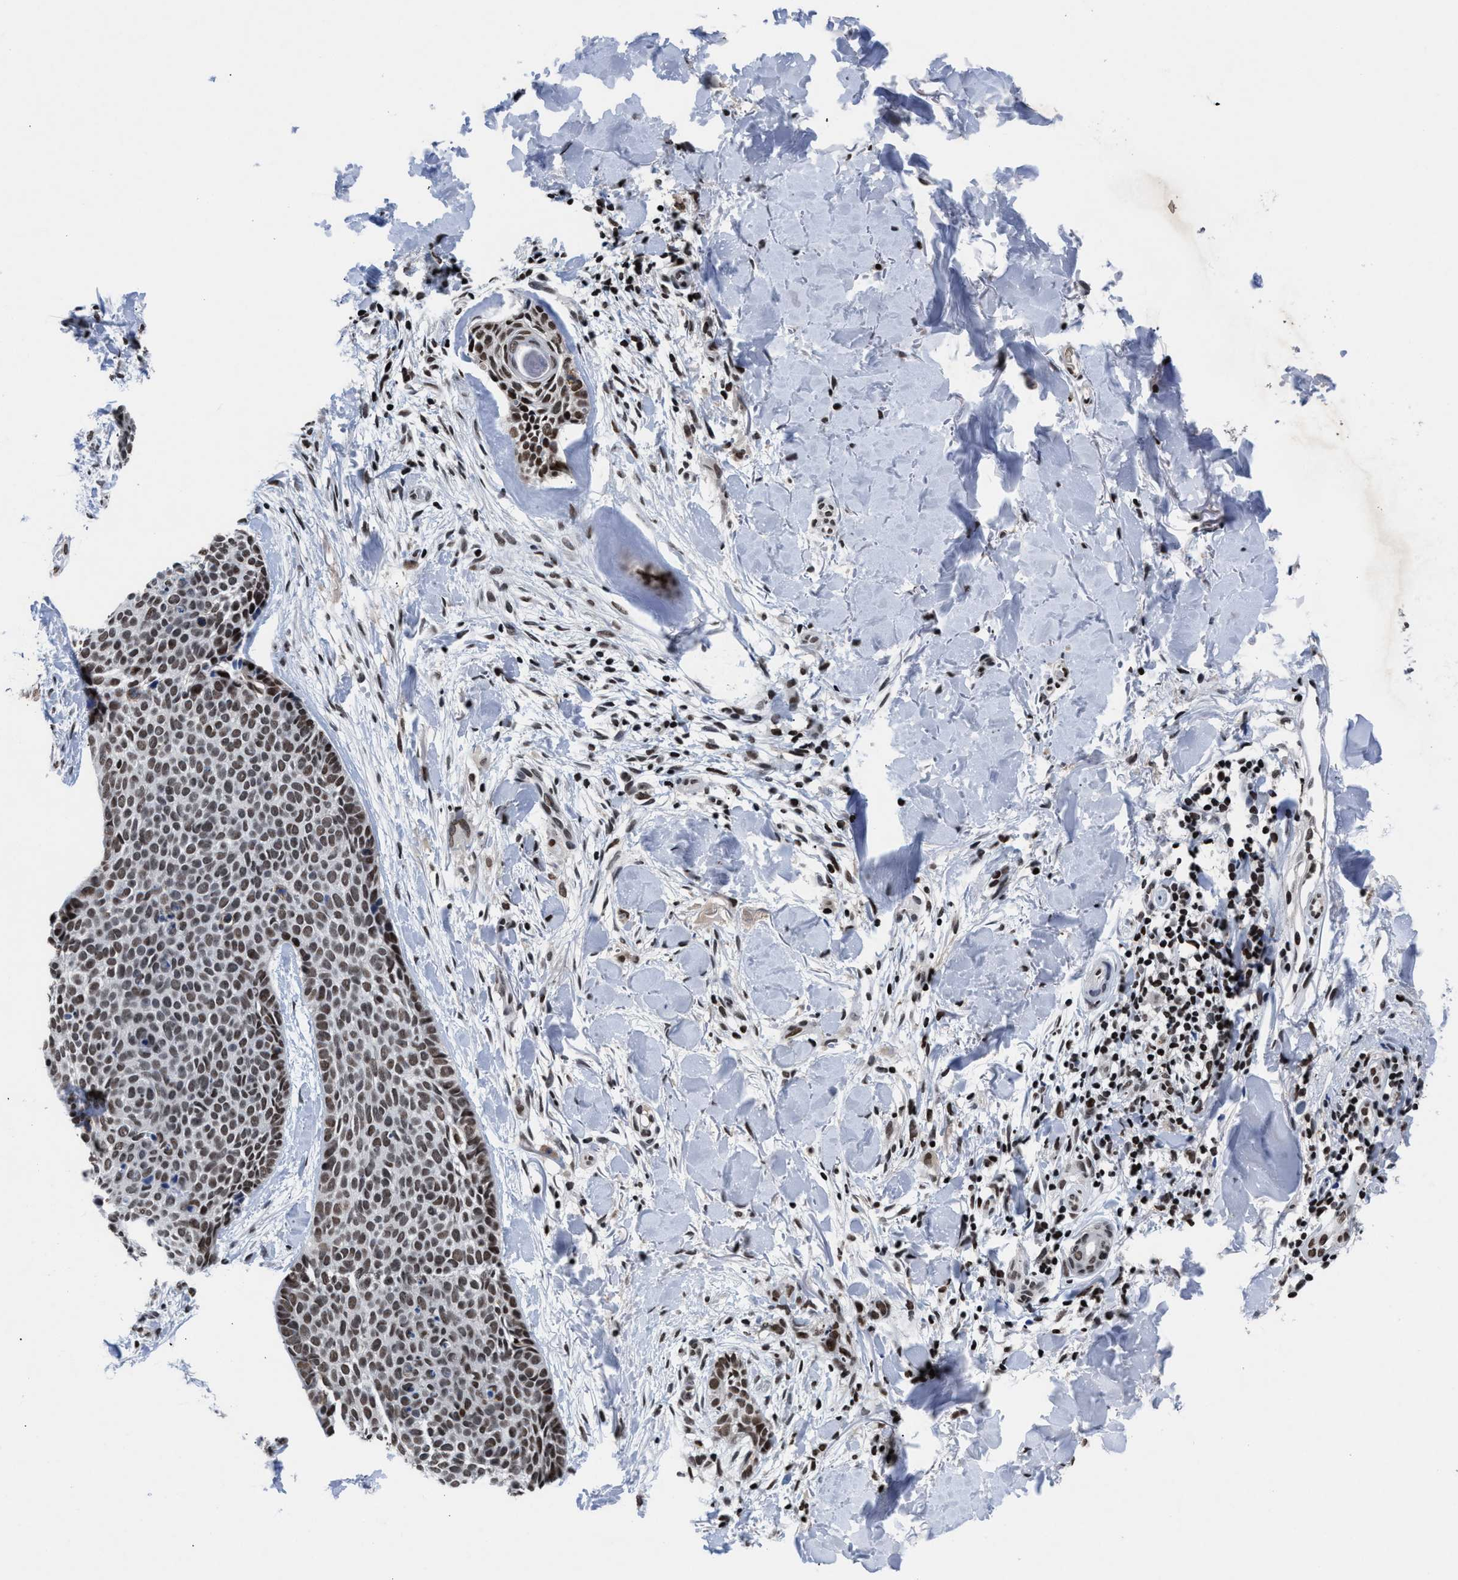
{"staining": {"intensity": "moderate", "quantity": ">75%", "location": "nuclear"}, "tissue": "skin cancer", "cell_type": "Tumor cells", "image_type": "cancer", "snomed": [{"axis": "morphology", "description": "Normal tissue, NOS"}, {"axis": "morphology", "description": "Basal cell carcinoma"}, {"axis": "topography", "description": "Skin"}], "caption": "Basal cell carcinoma (skin) stained with immunohistochemistry exhibits moderate nuclear expression in approximately >75% of tumor cells.", "gene": "WDR81", "patient": {"sex": "male", "age": 67}}